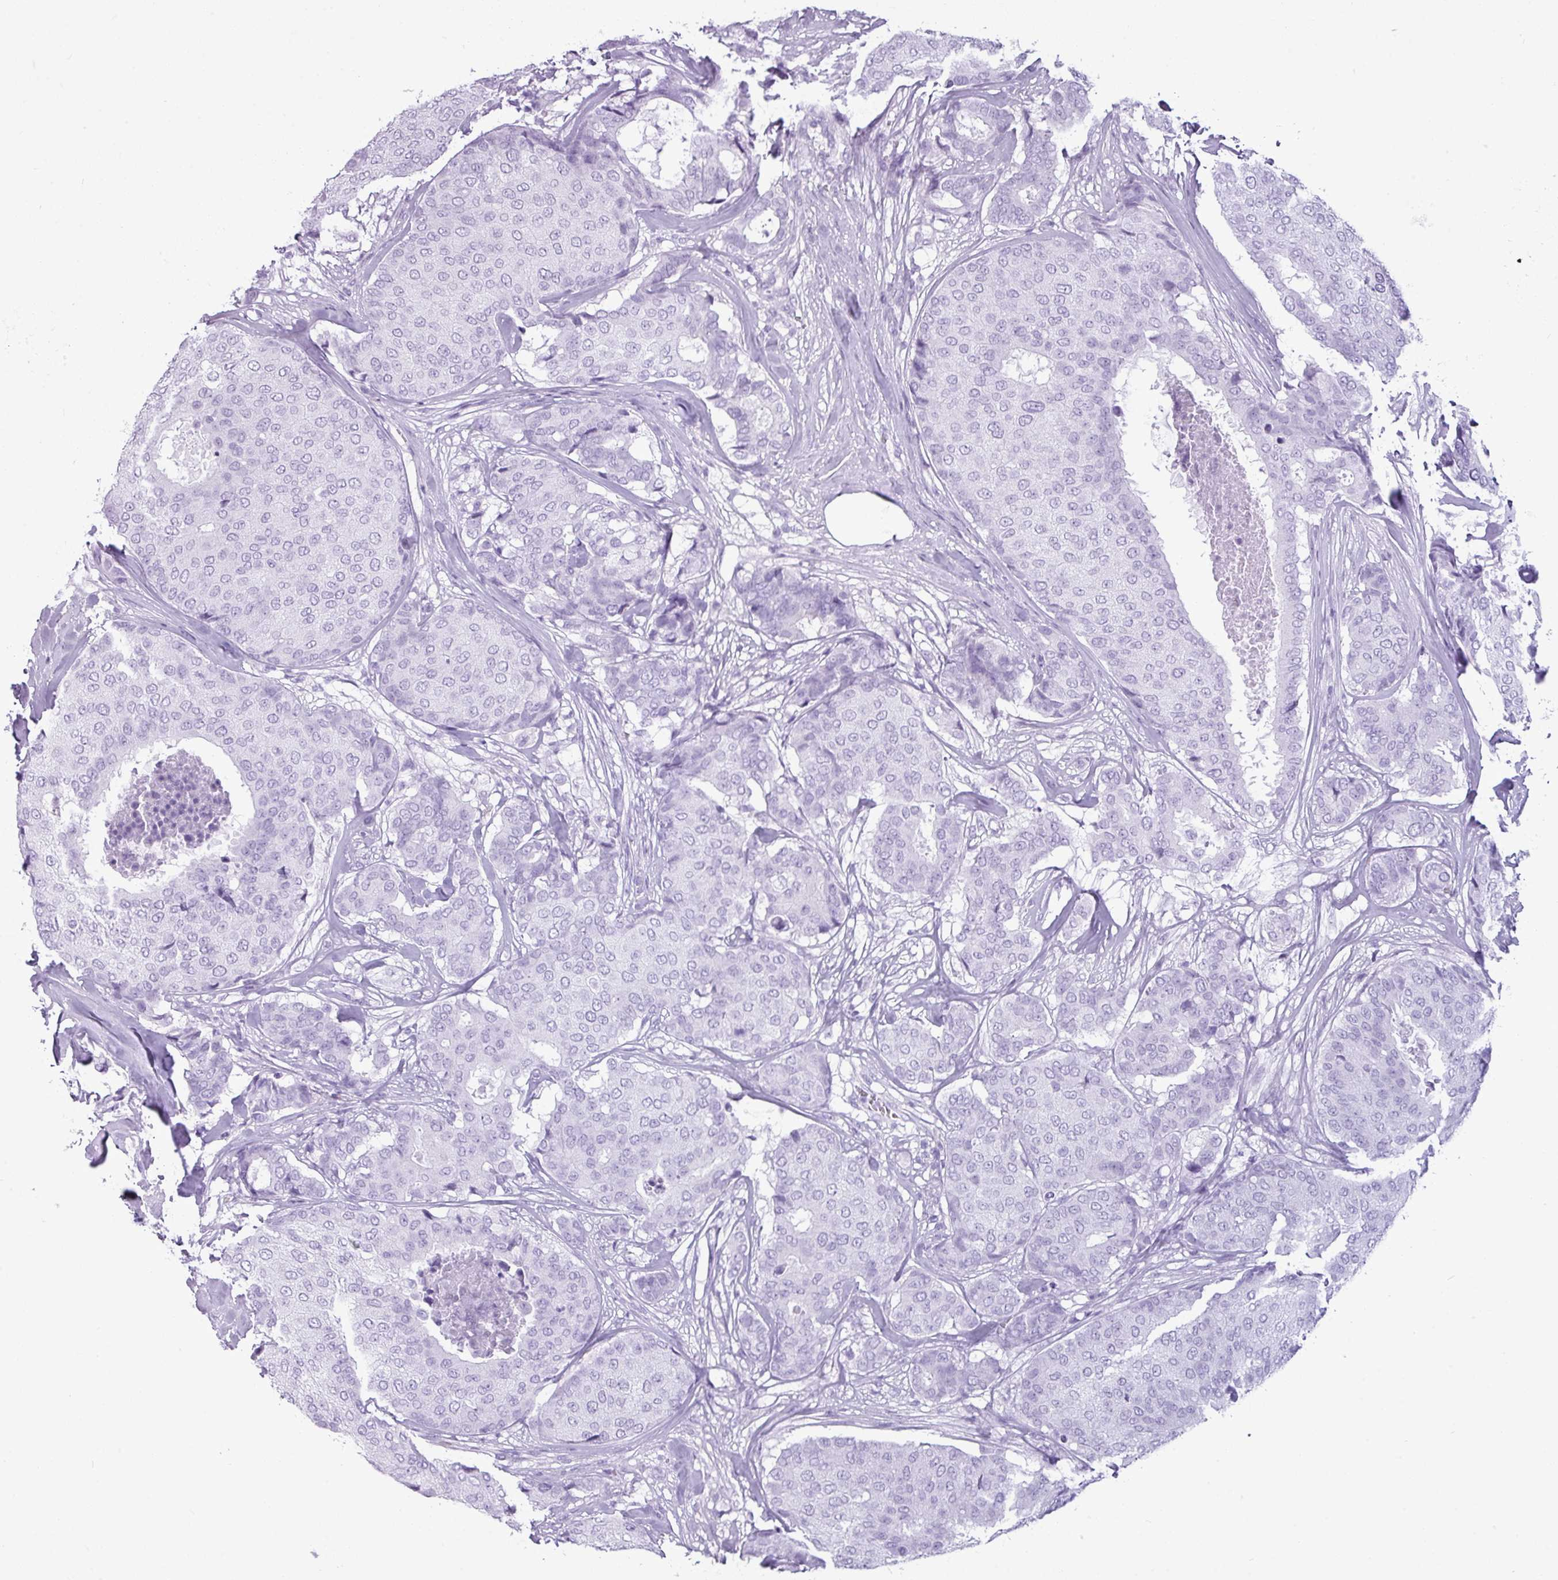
{"staining": {"intensity": "negative", "quantity": "none", "location": "none"}, "tissue": "breast cancer", "cell_type": "Tumor cells", "image_type": "cancer", "snomed": [{"axis": "morphology", "description": "Duct carcinoma"}, {"axis": "topography", "description": "Breast"}], "caption": "High power microscopy histopathology image of an IHC histopathology image of infiltrating ductal carcinoma (breast), revealing no significant expression in tumor cells.", "gene": "AMY1B", "patient": {"sex": "female", "age": 75}}